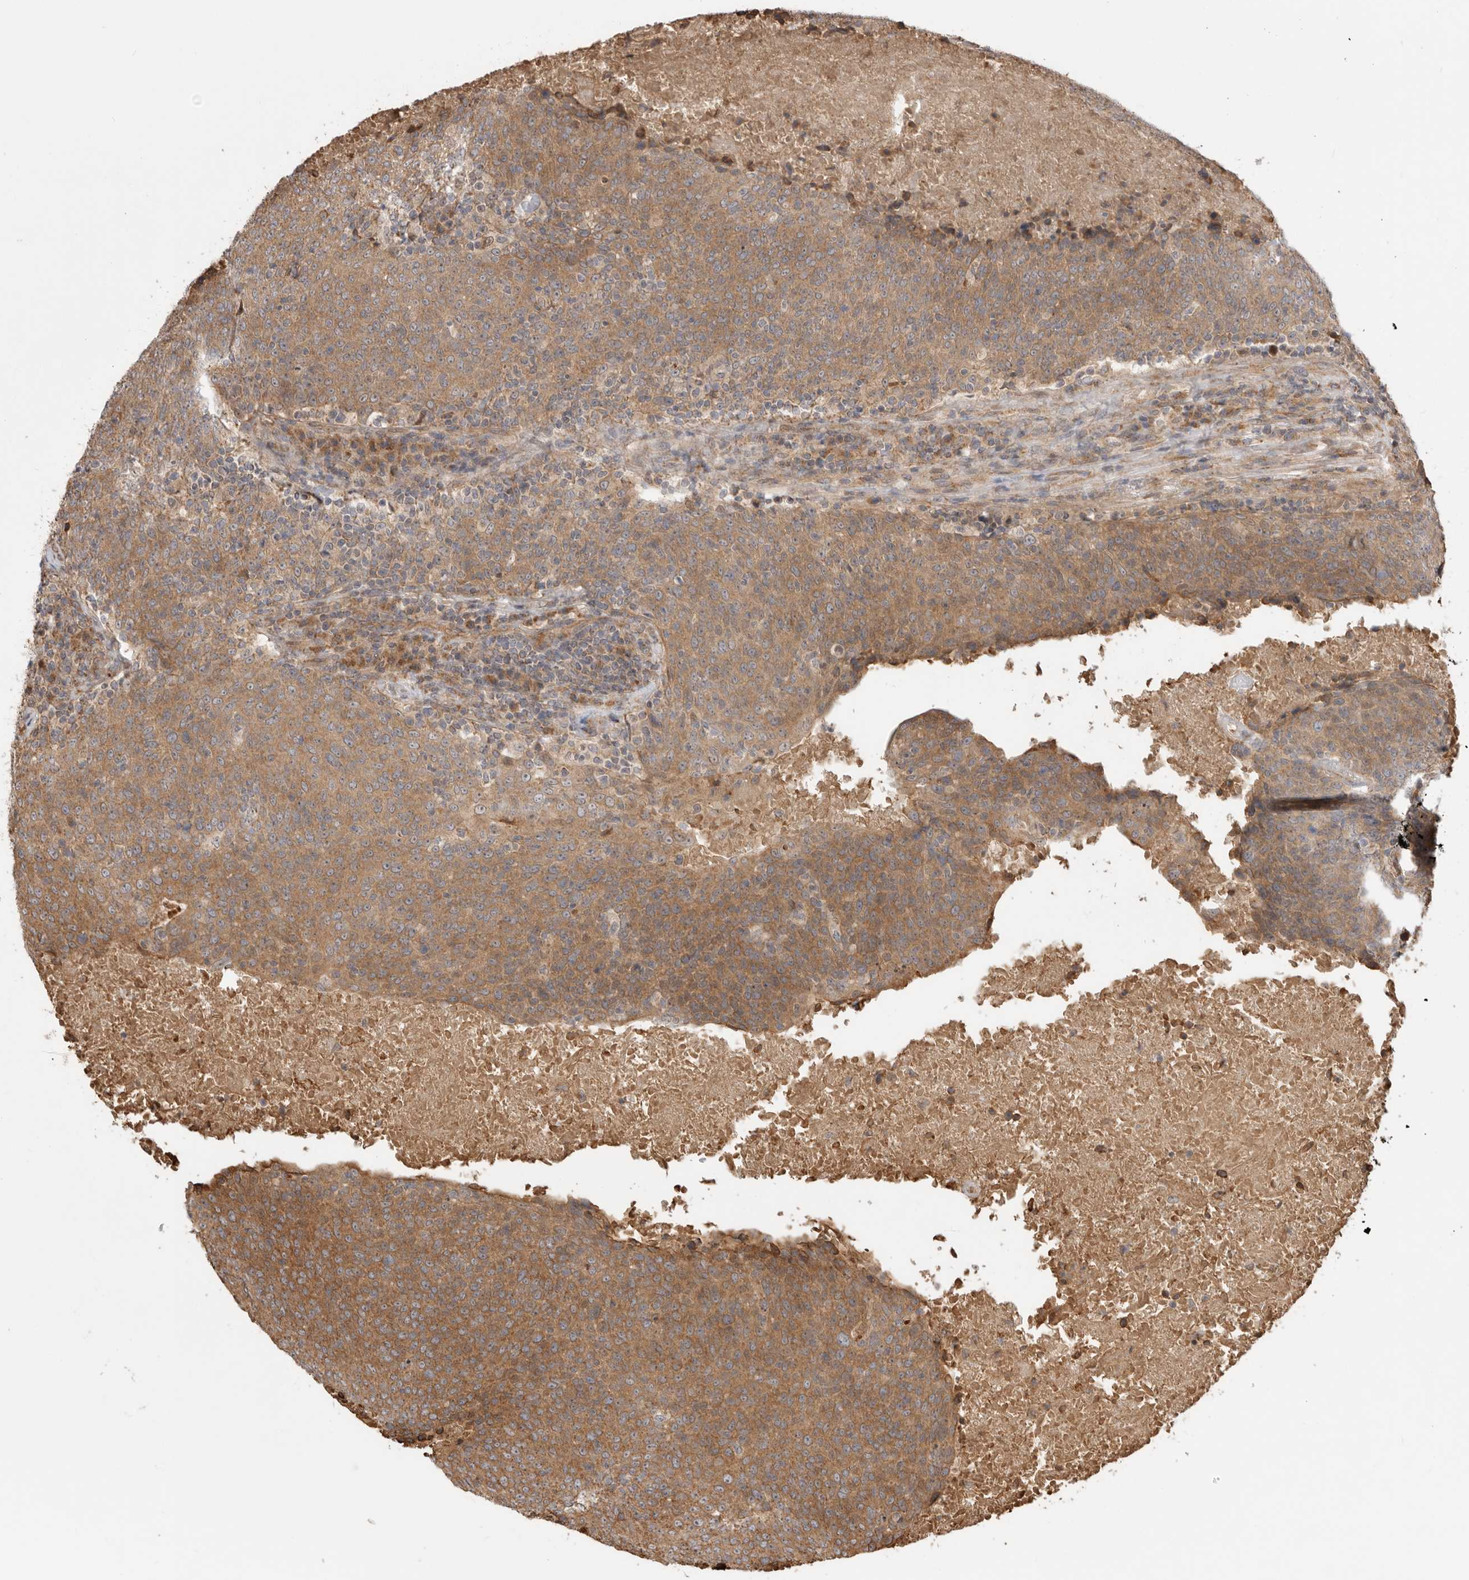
{"staining": {"intensity": "moderate", "quantity": ">75%", "location": "cytoplasmic/membranous"}, "tissue": "head and neck cancer", "cell_type": "Tumor cells", "image_type": "cancer", "snomed": [{"axis": "morphology", "description": "Squamous cell carcinoma, NOS"}, {"axis": "morphology", "description": "Squamous cell carcinoma, metastatic, NOS"}, {"axis": "topography", "description": "Lymph node"}, {"axis": "topography", "description": "Head-Neck"}], "caption": "Metastatic squamous cell carcinoma (head and neck) stained with a brown dye exhibits moderate cytoplasmic/membranous positive positivity in approximately >75% of tumor cells.", "gene": "DPH7", "patient": {"sex": "male", "age": 62}}